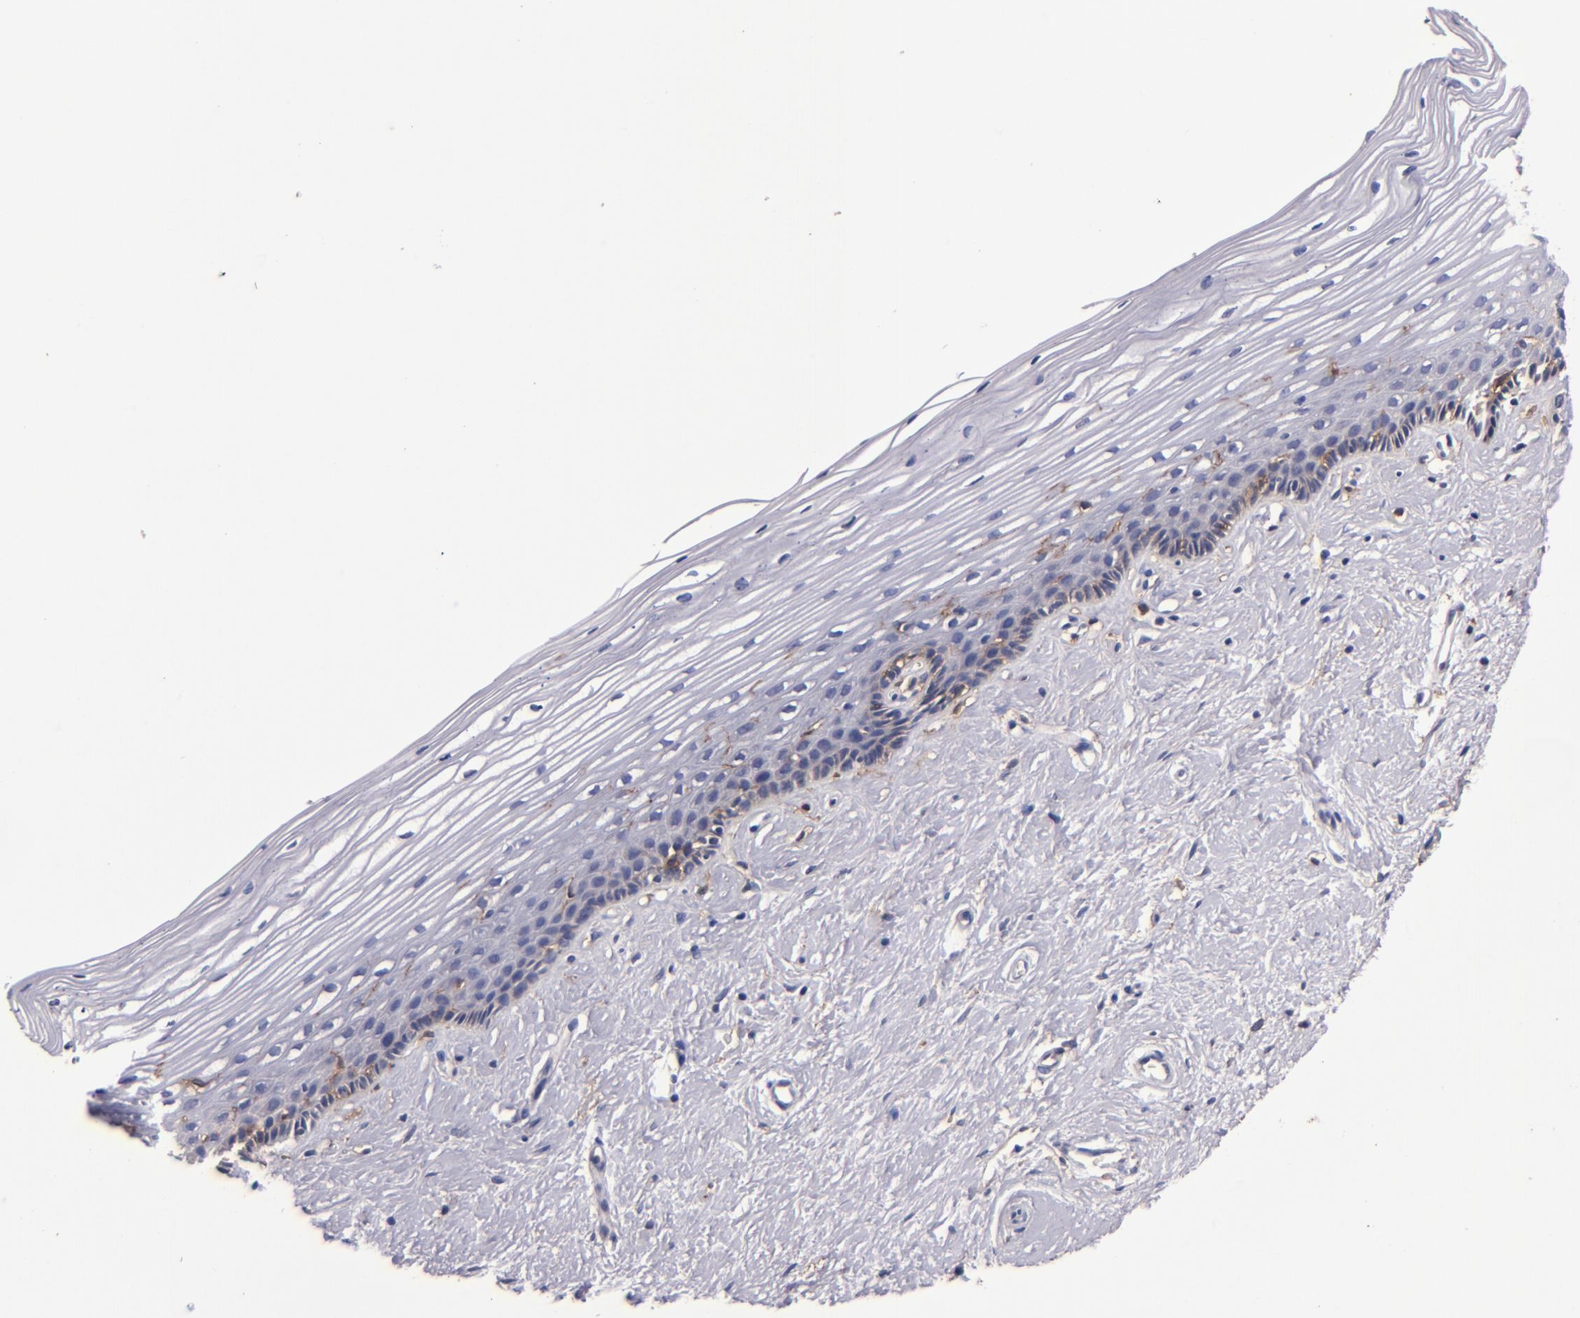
{"staining": {"intensity": "weak", "quantity": "<25%", "location": "cytoplasmic/membranous"}, "tissue": "cervix", "cell_type": "Glandular cells", "image_type": "normal", "snomed": [{"axis": "morphology", "description": "Normal tissue, NOS"}, {"axis": "topography", "description": "Cervix"}], "caption": "The micrograph exhibits no staining of glandular cells in benign cervix.", "gene": "SIRPA", "patient": {"sex": "female", "age": 40}}